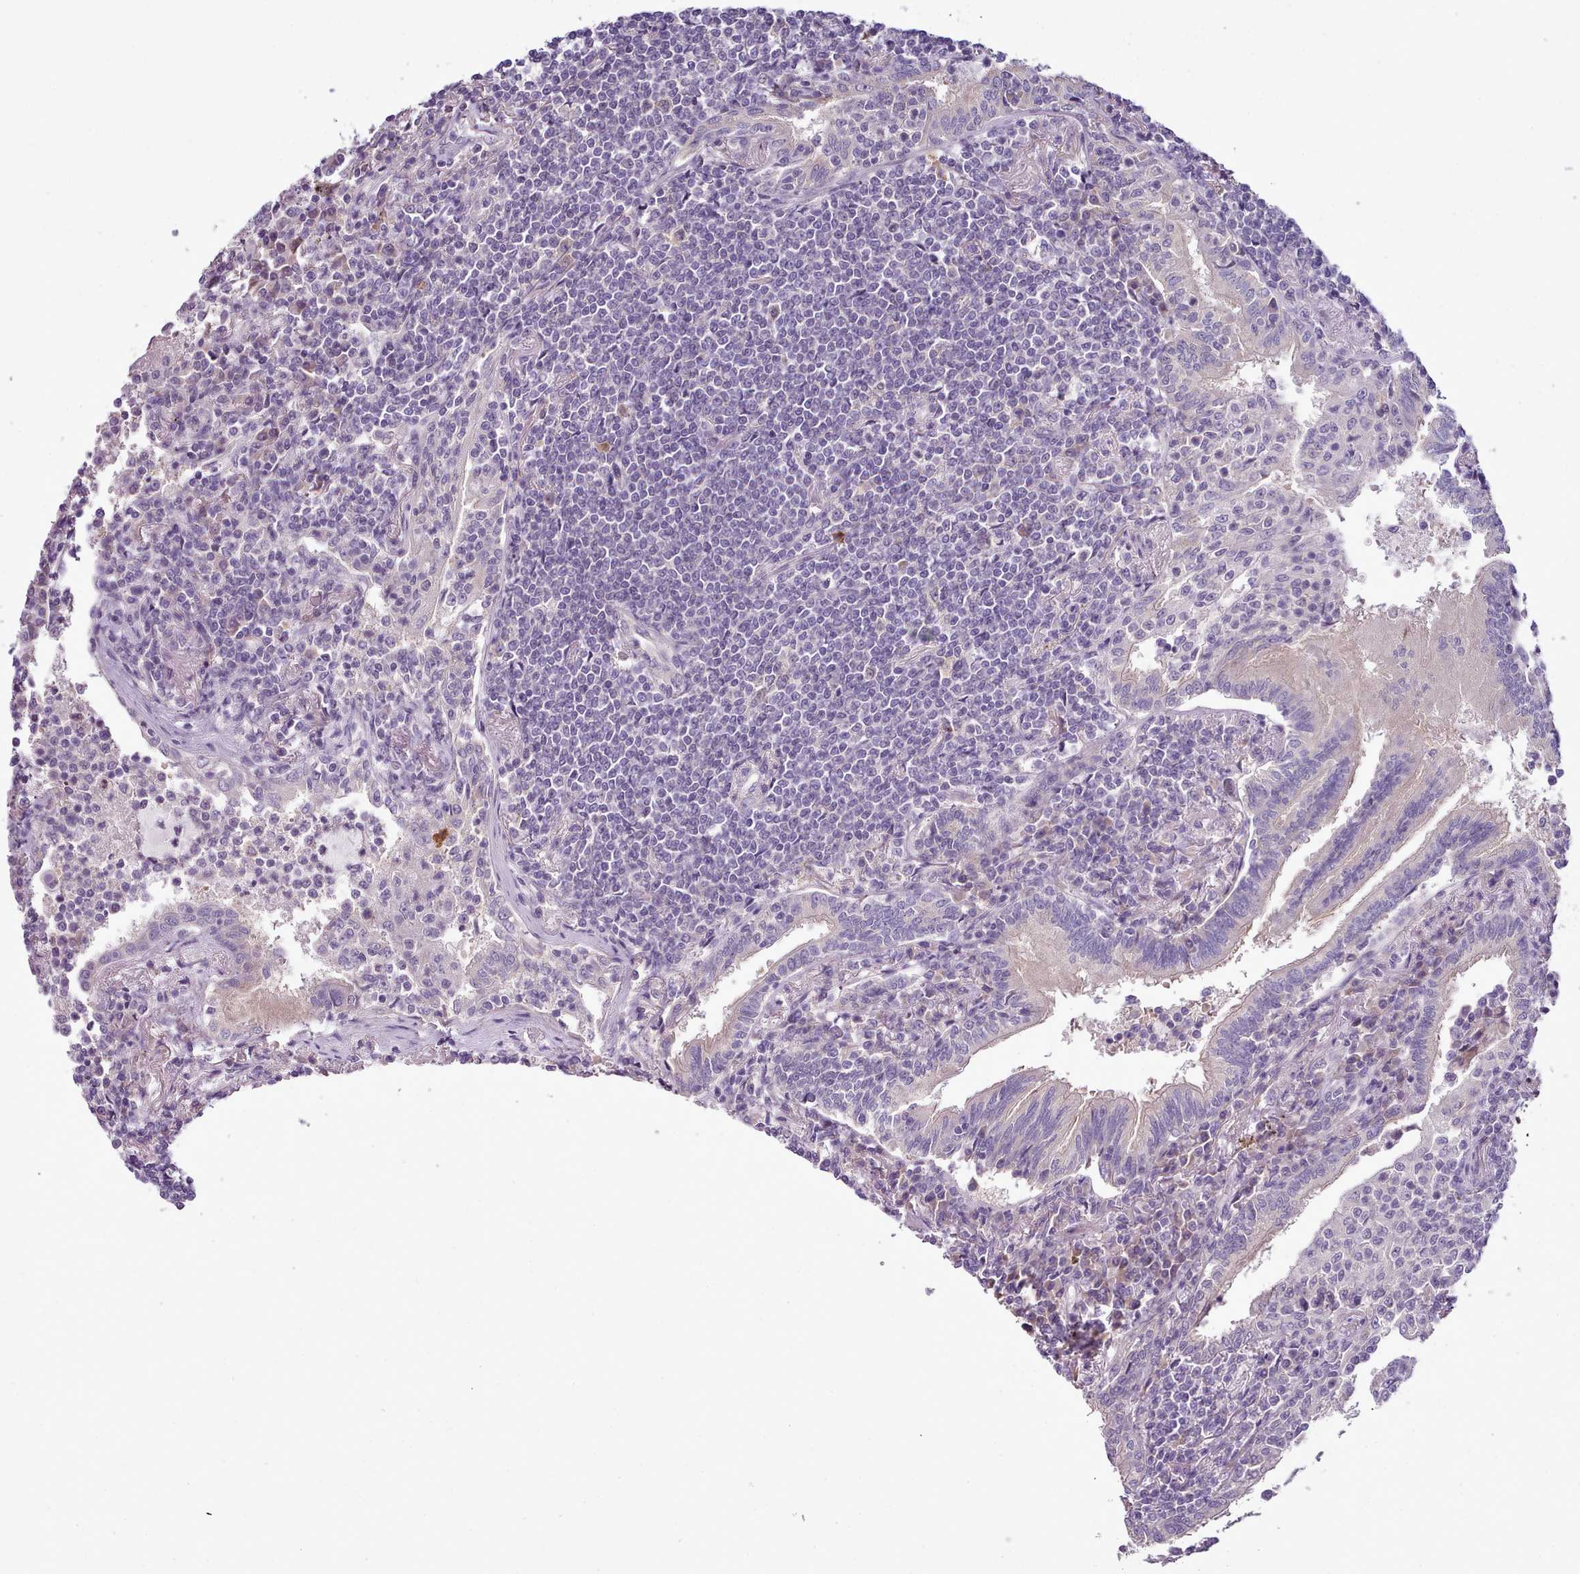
{"staining": {"intensity": "negative", "quantity": "none", "location": "none"}, "tissue": "lymphoma", "cell_type": "Tumor cells", "image_type": "cancer", "snomed": [{"axis": "morphology", "description": "Malignant lymphoma, non-Hodgkin's type, Low grade"}, {"axis": "topography", "description": "Lung"}], "caption": "This is an IHC histopathology image of human low-grade malignant lymphoma, non-Hodgkin's type. There is no expression in tumor cells.", "gene": "SETX", "patient": {"sex": "female", "age": 71}}